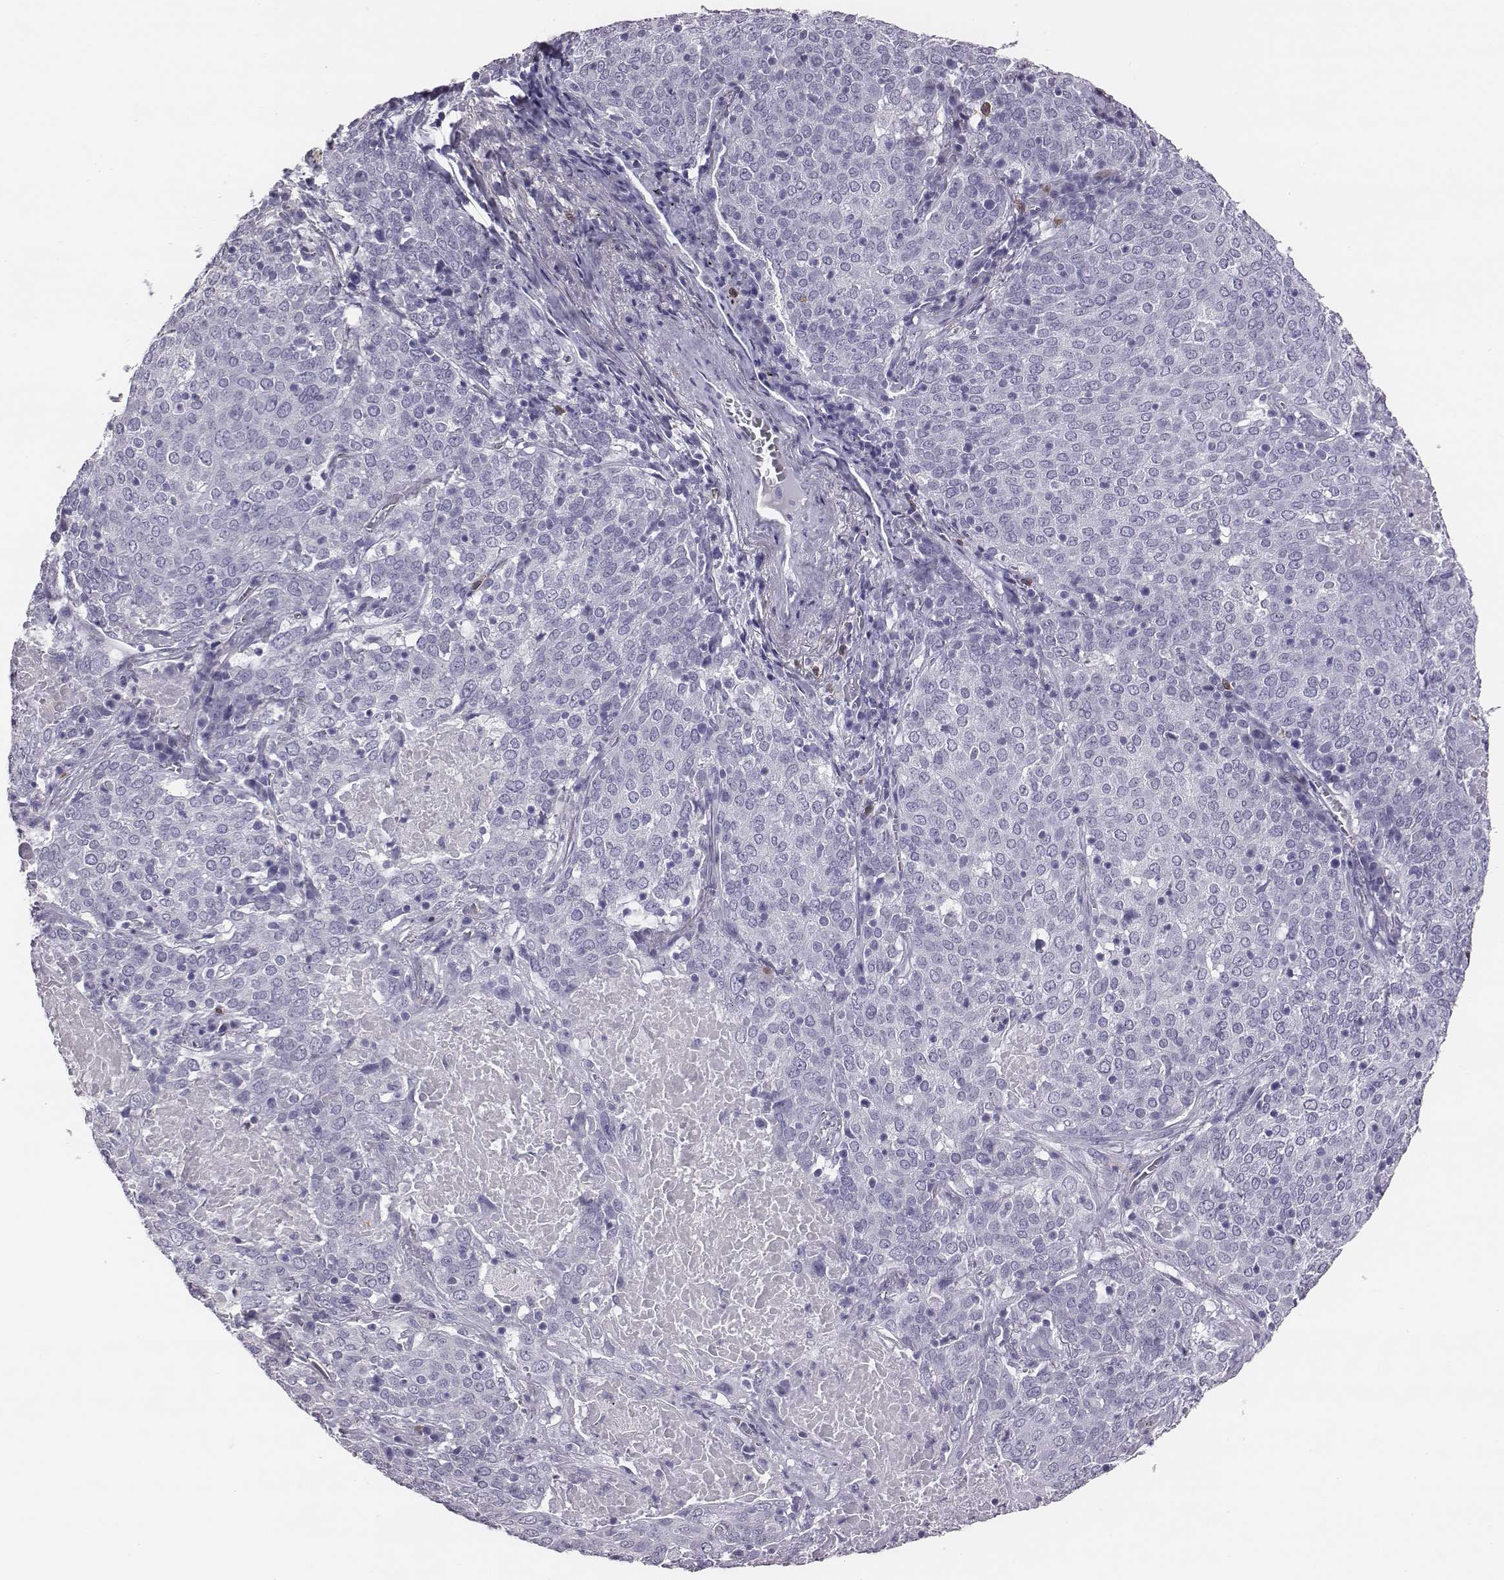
{"staining": {"intensity": "negative", "quantity": "none", "location": "none"}, "tissue": "lung cancer", "cell_type": "Tumor cells", "image_type": "cancer", "snomed": [{"axis": "morphology", "description": "Squamous cell carcinoma, NOS"}, {"axis": "topography", "description": "Lung"}], "caption": "Lung cancer was stained to show a protein in brown. There is no significant positivity in tumor cells. The staining is performed using DAB (3,3'-diaminobenzidine) brown chromogen with nuclei counter-stained in using hematoxylin.", "gene": "ACOD1", "patient": {"sex": "male", "age": 82}}